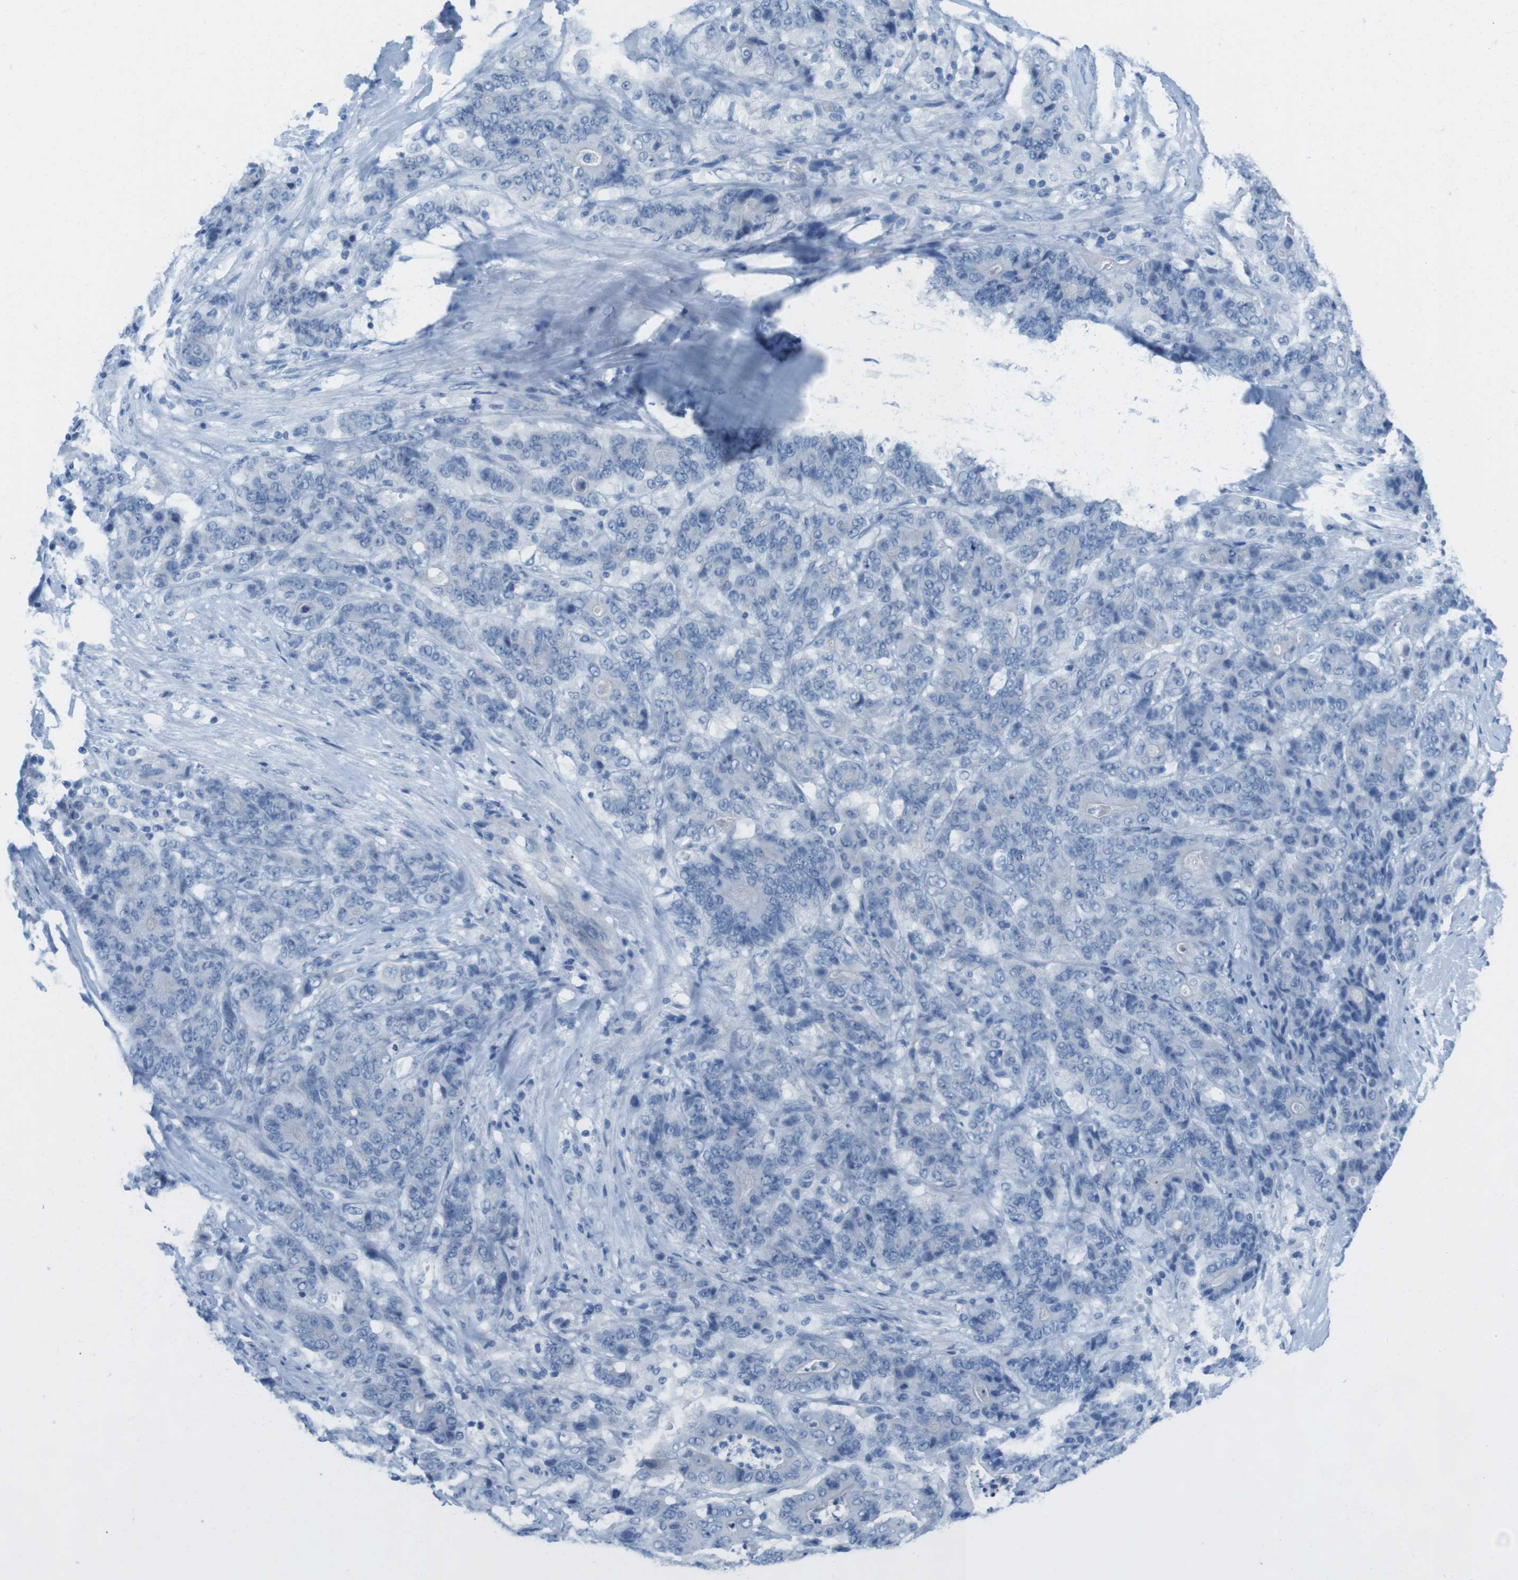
{"staining": {"intensity": "negative", "quantity": "none", "location": "none"}, "tissue": "stomach cancer", "cell_type": "Tumor cells", "image_type": "cancer", "snomed": [{"axis": "morphology", "description": "Adenocarcinoma, NOS"}, {"axis": "topography", "description": "Stomach"}], "caption": "Tumor cells are negative for protein expression in human stomach adenocarcinoma.", "gene": "GAP43", "patient": {"sex": "female", "age": 73}}